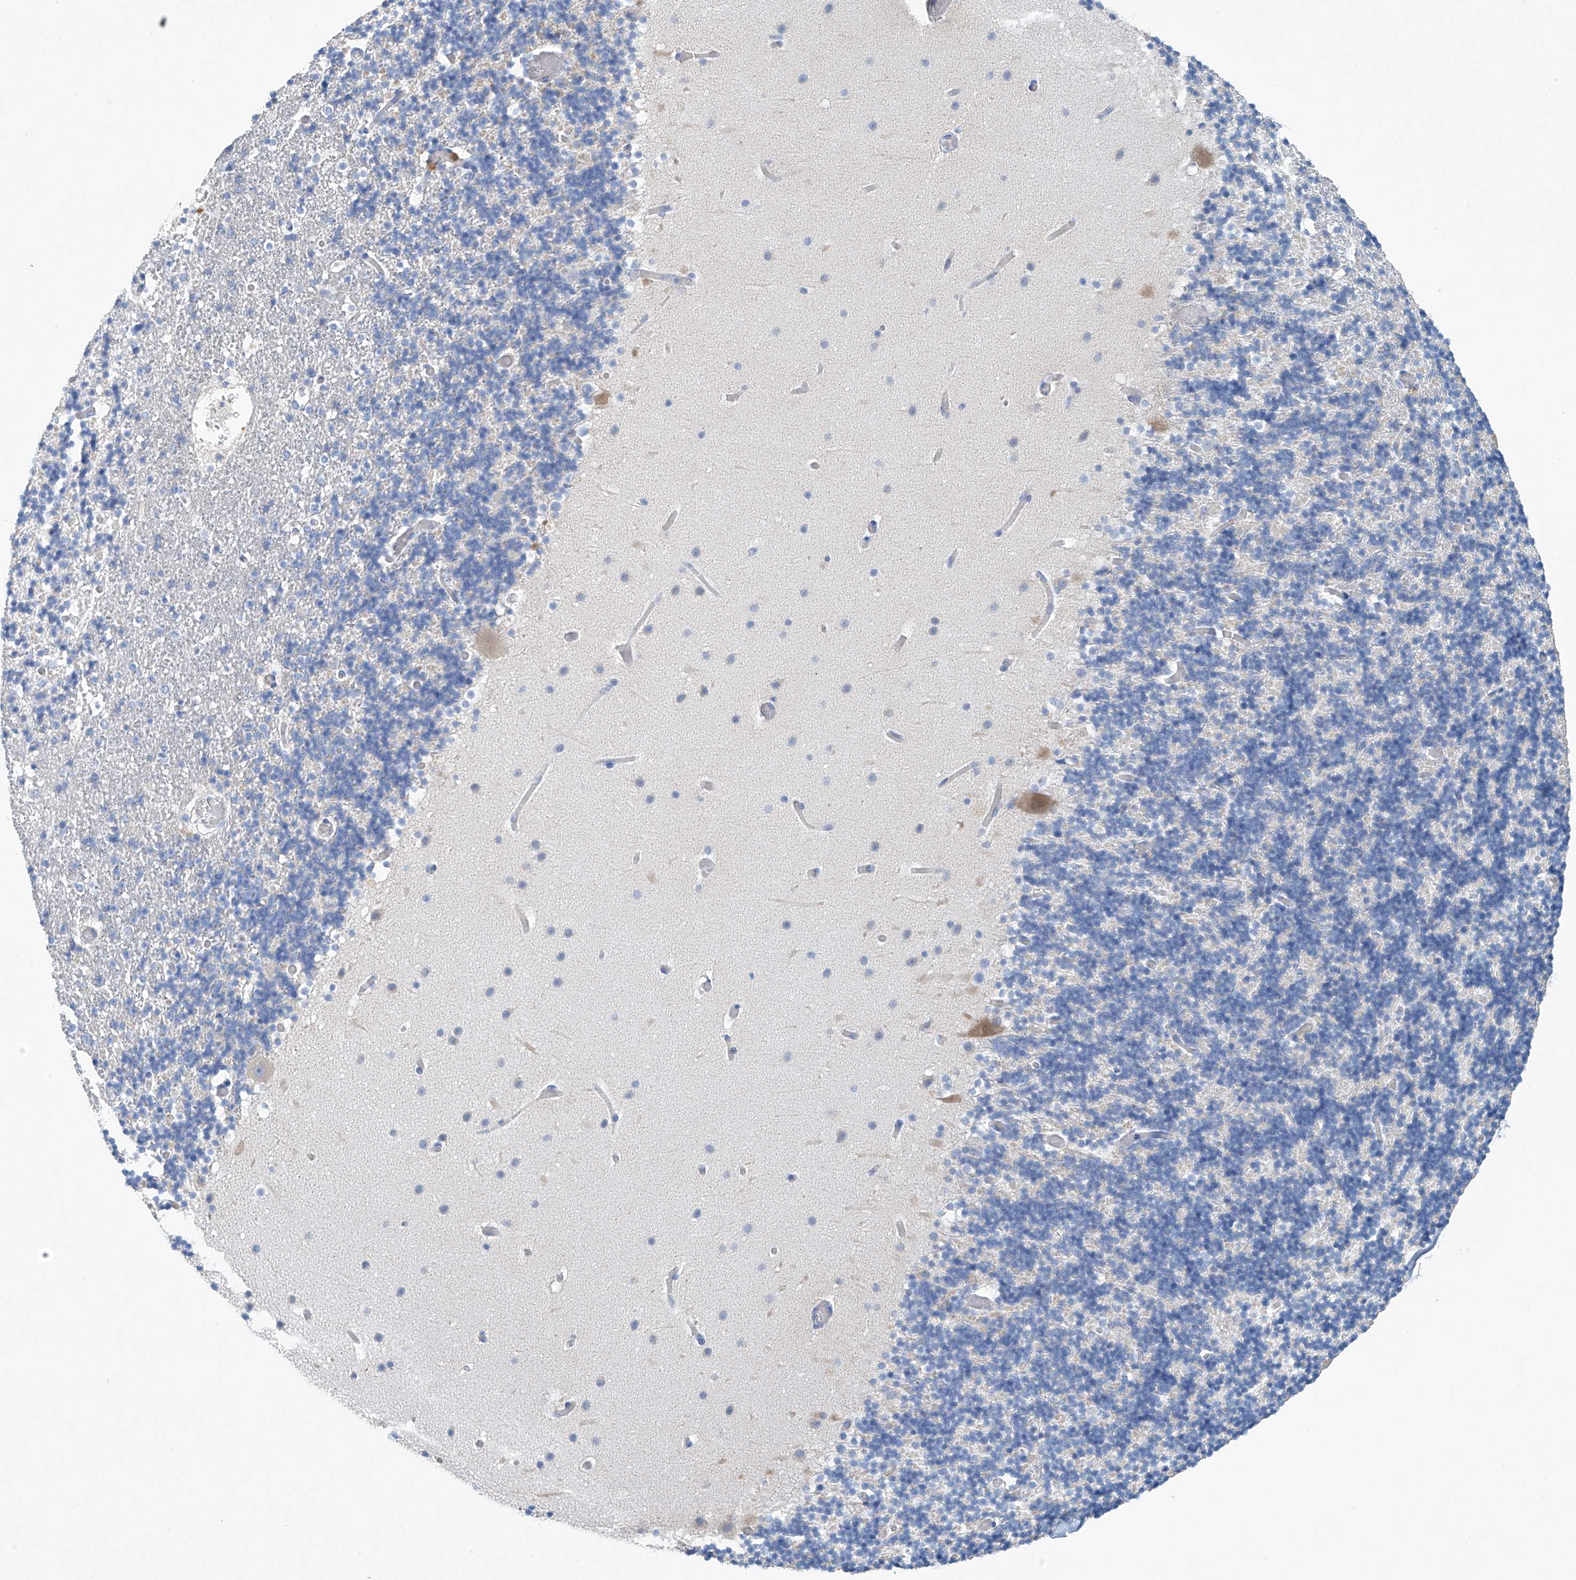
{"staining": {"intensity": "negative", "quantity": "none", "location": "none"}, "tissue": "cerebellum", "cell_type": "Cells in granular layer", "image_type": "normal", "snomed": [{"axis": "morphology", "description": "Normal tissue, NOS"}, {"axis": "topography", "description": "Cerebellum"}], "caption": "Cells in granular layer show no significant protein staining in unremarkable cerebellum. Nuclei are stained in blue.", "gene": "C1orf87", "patient": {"sex": "male", "age": 57}}